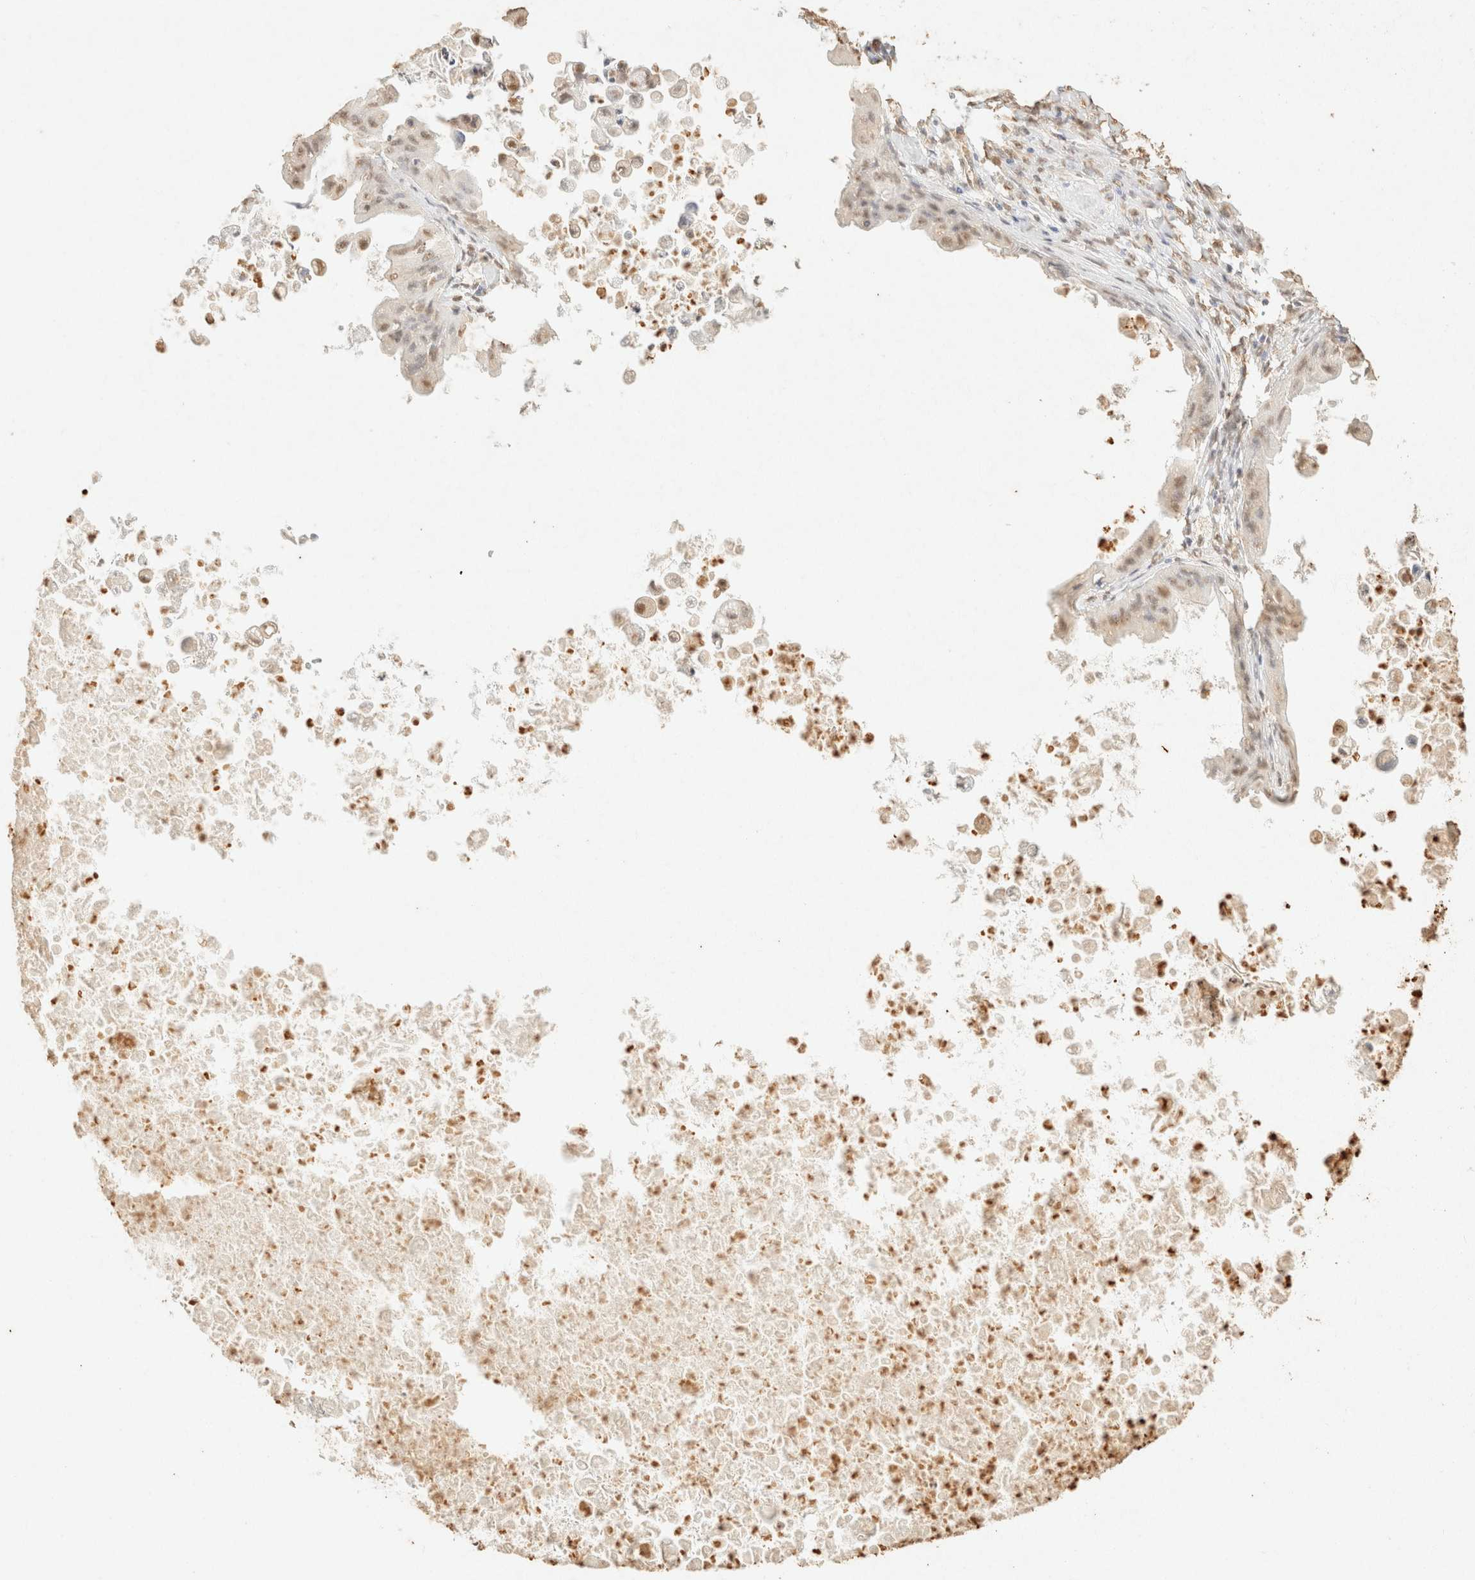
{"staining": {"intensity": "weak", "quantity": "<25%", "location": "nuclear"}, "tissue": "ovarian cancer", "cell_type": "Tumor cells", "image_type": "cancer", "snomed": [{"axis": "morphology", "description": "Cystadenocarcinoma, mucinous, NOS"}, {"axis": "topography", "description": "Ovary"}], "caption": "Immunohistochemistry photomicrograph of ovarian cancer stained for a protein (brown), which exhibits no staining in tumor cells.", "gene": "S100A13", "patient": {"sex": "female", "age": 37}}